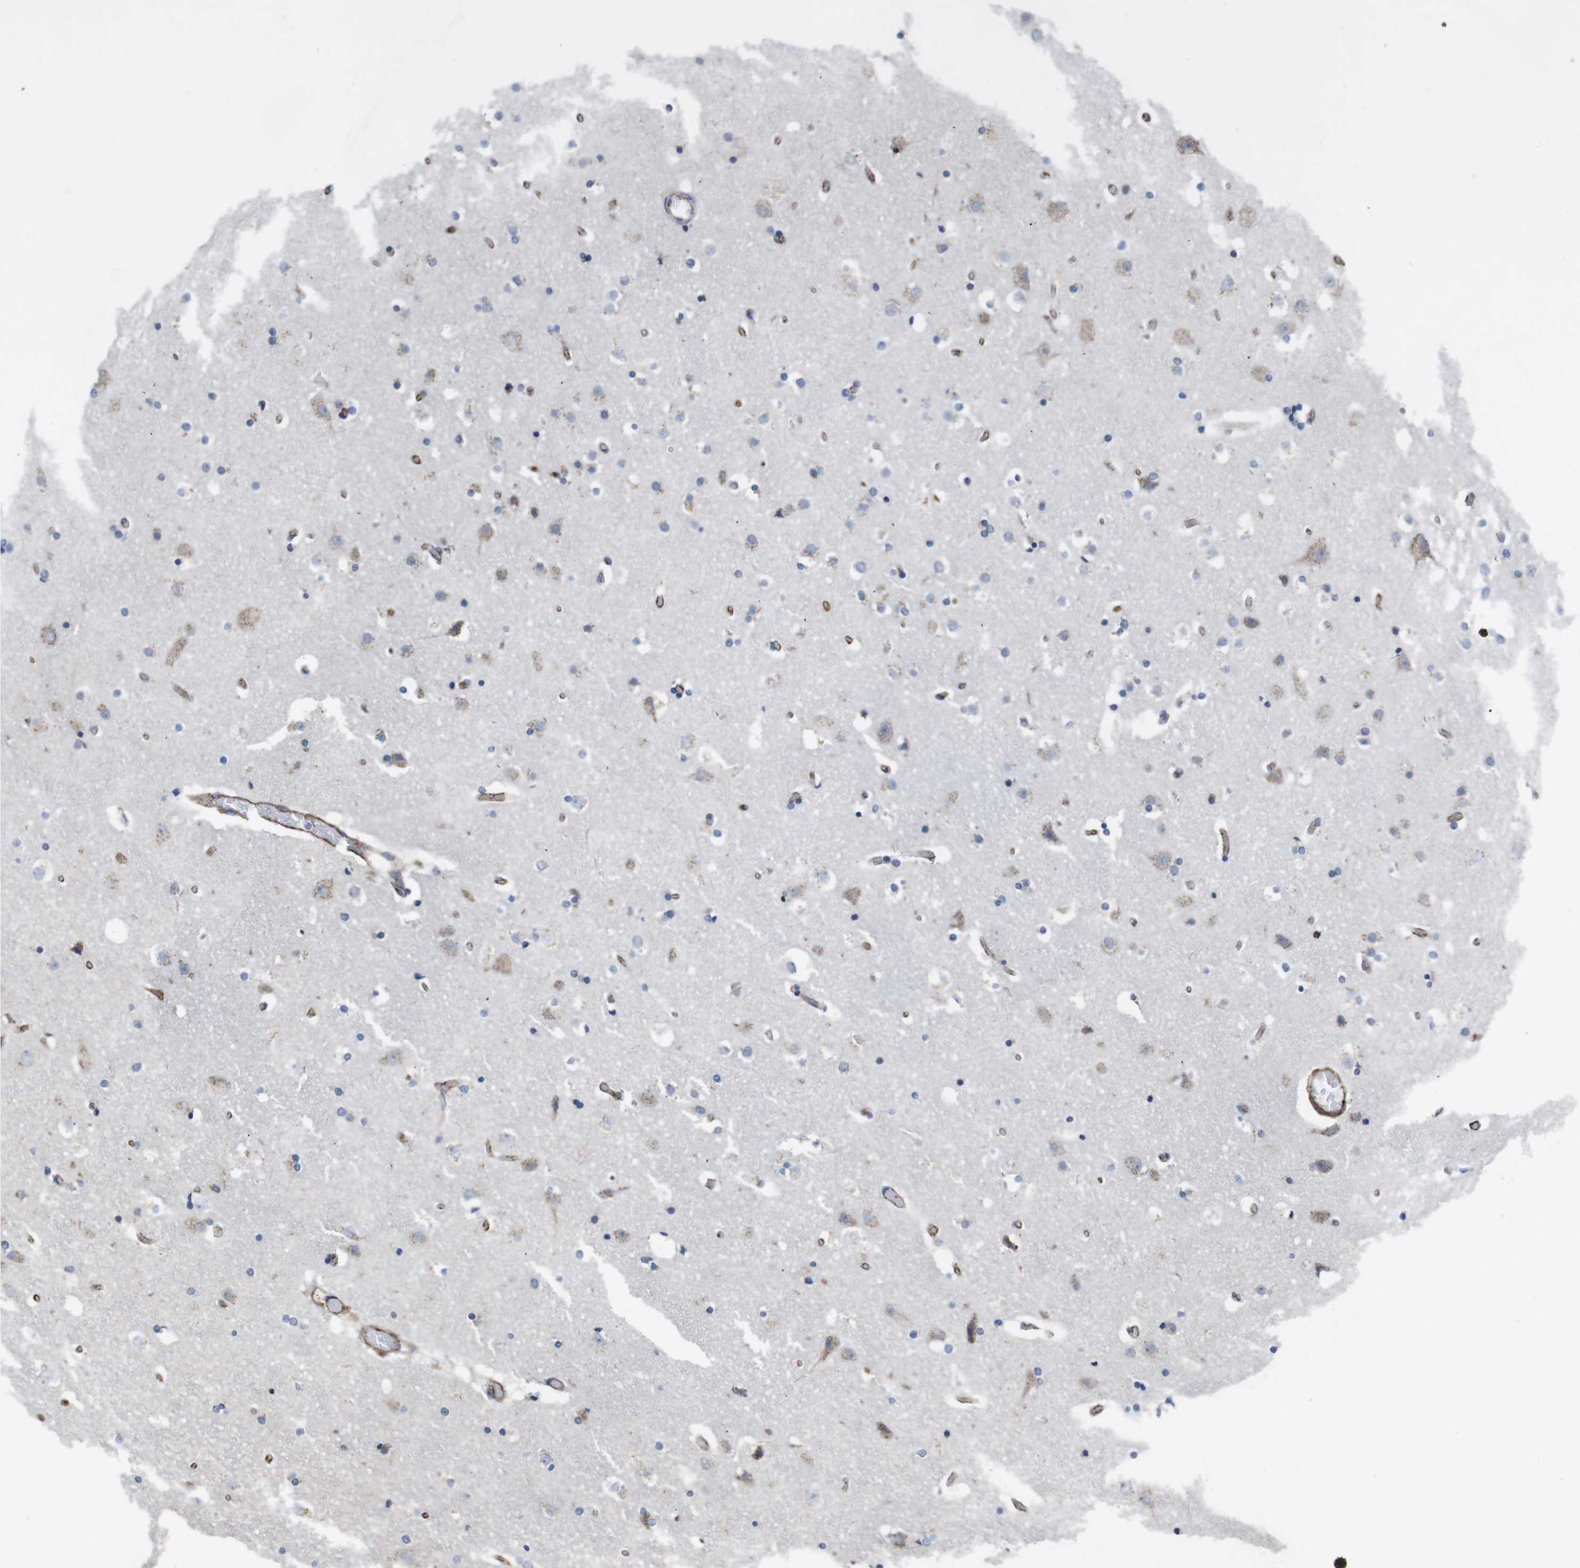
{"staining": {"intensity": "moderate", "quantity": ">75%", "location": "cytoplasmic/membranous"}, "tissue": "cerebral cortex", "cell_type": "Endothelial cells", "image_type": "normal", "snomed": [{"axis": "morphology", "description": "Normal tissue, NOS"}, {"axis": "topography", "description": "Cerebral cortex"}], "caption": "Endothelial cells demonstrate medium levels of moderate cytoplasmic/membranous positivity in about >75% of cells in normal cerebral cortex.", "gene": "CCR6", "patient": {"sex": "male", "age": 57}}